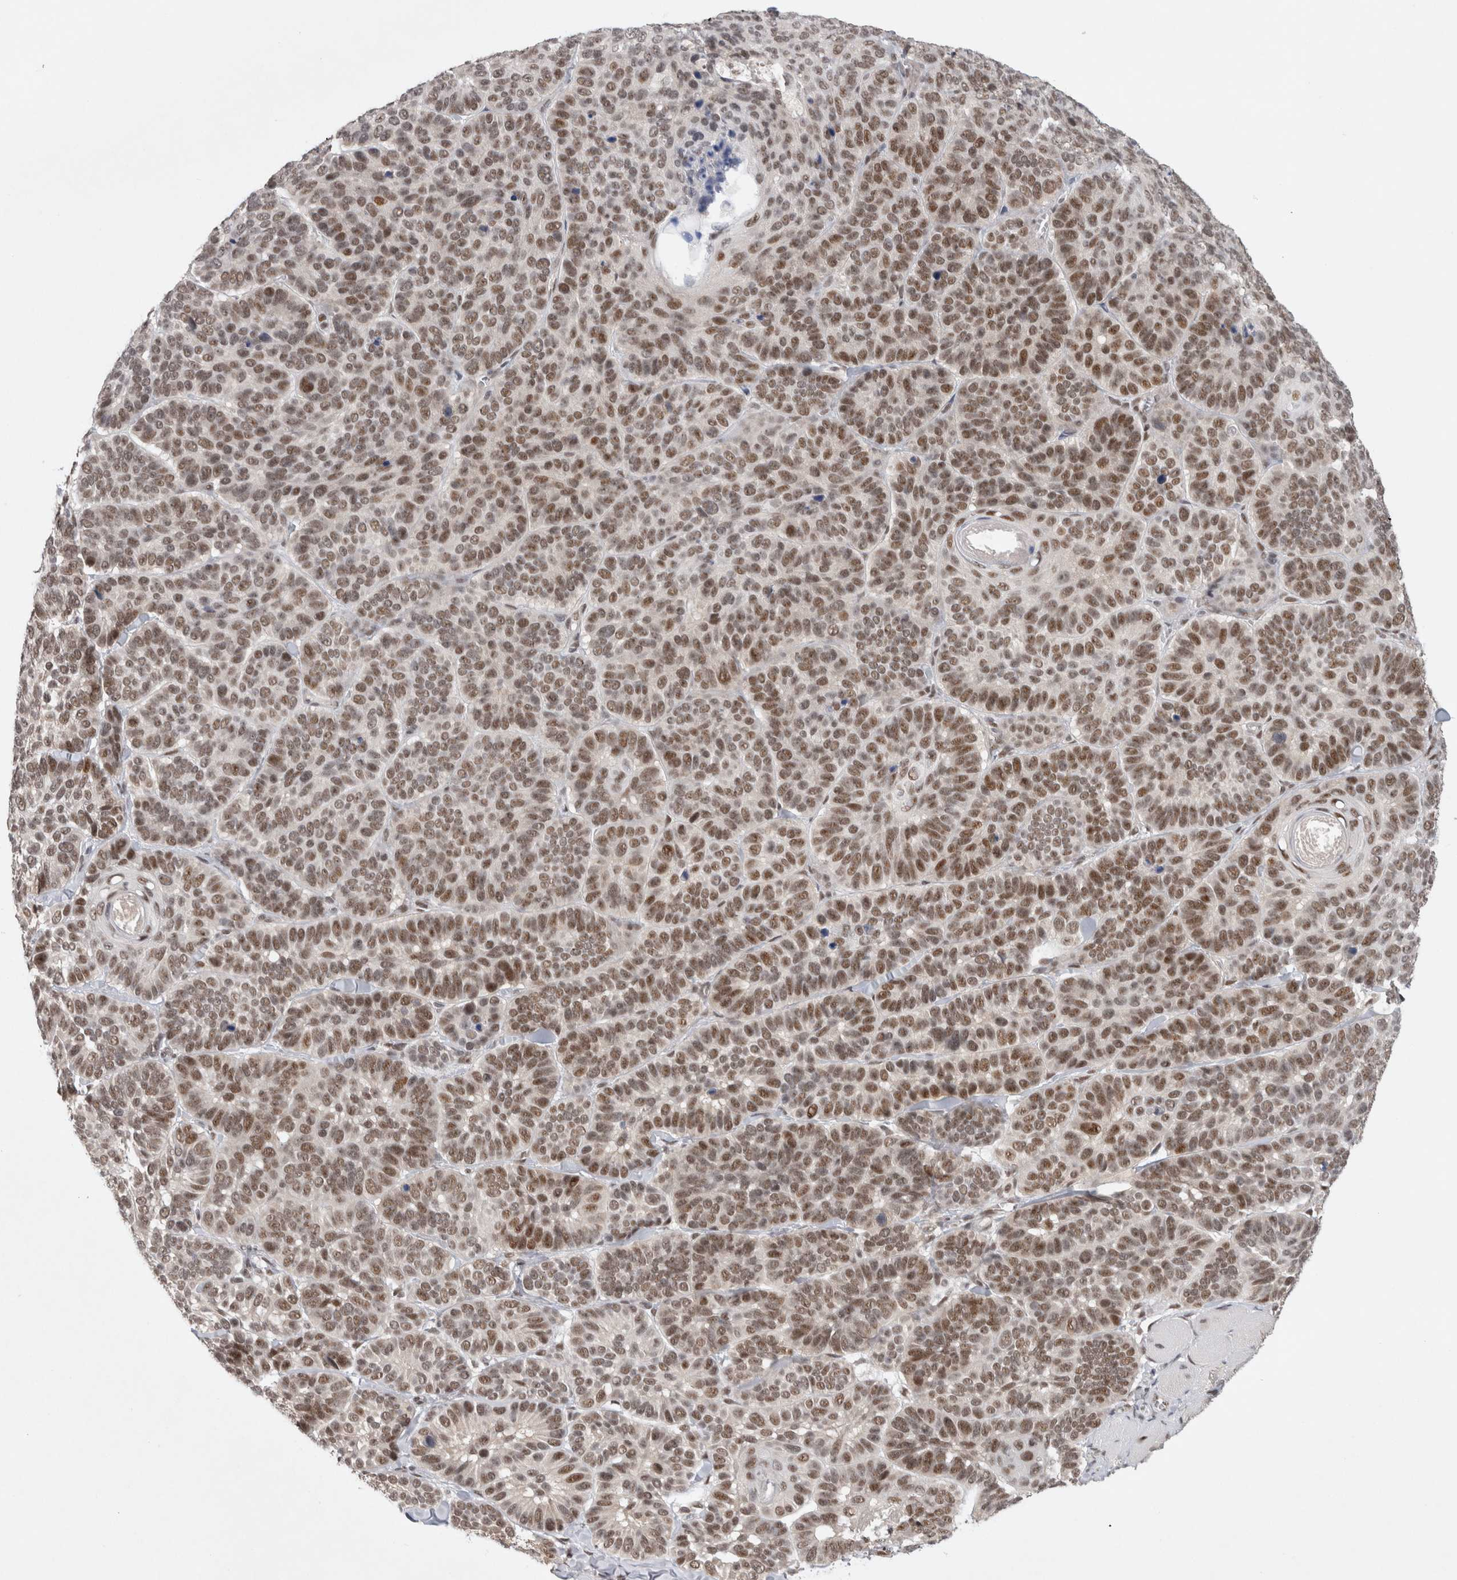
{"staining": {"intensity": "moderate", "quantity": ">75%", "location": "nuclear"}, "tissue": "skin cancer", "cell_type": "Tumor cells", "image_type": "cancer", "snomed": [{"axis": "morphology", "description": "Basal cell carcinoma"}, {"axis": "topography", "description": "Skin"}], "caption": "Moderate nuclear staining for a protein is identified in approximately >75% of tumor cells of skin basal cell carcinoma using IHC.", "gene": "HESX1", "patient": {"sex": "male", "age": 62}}